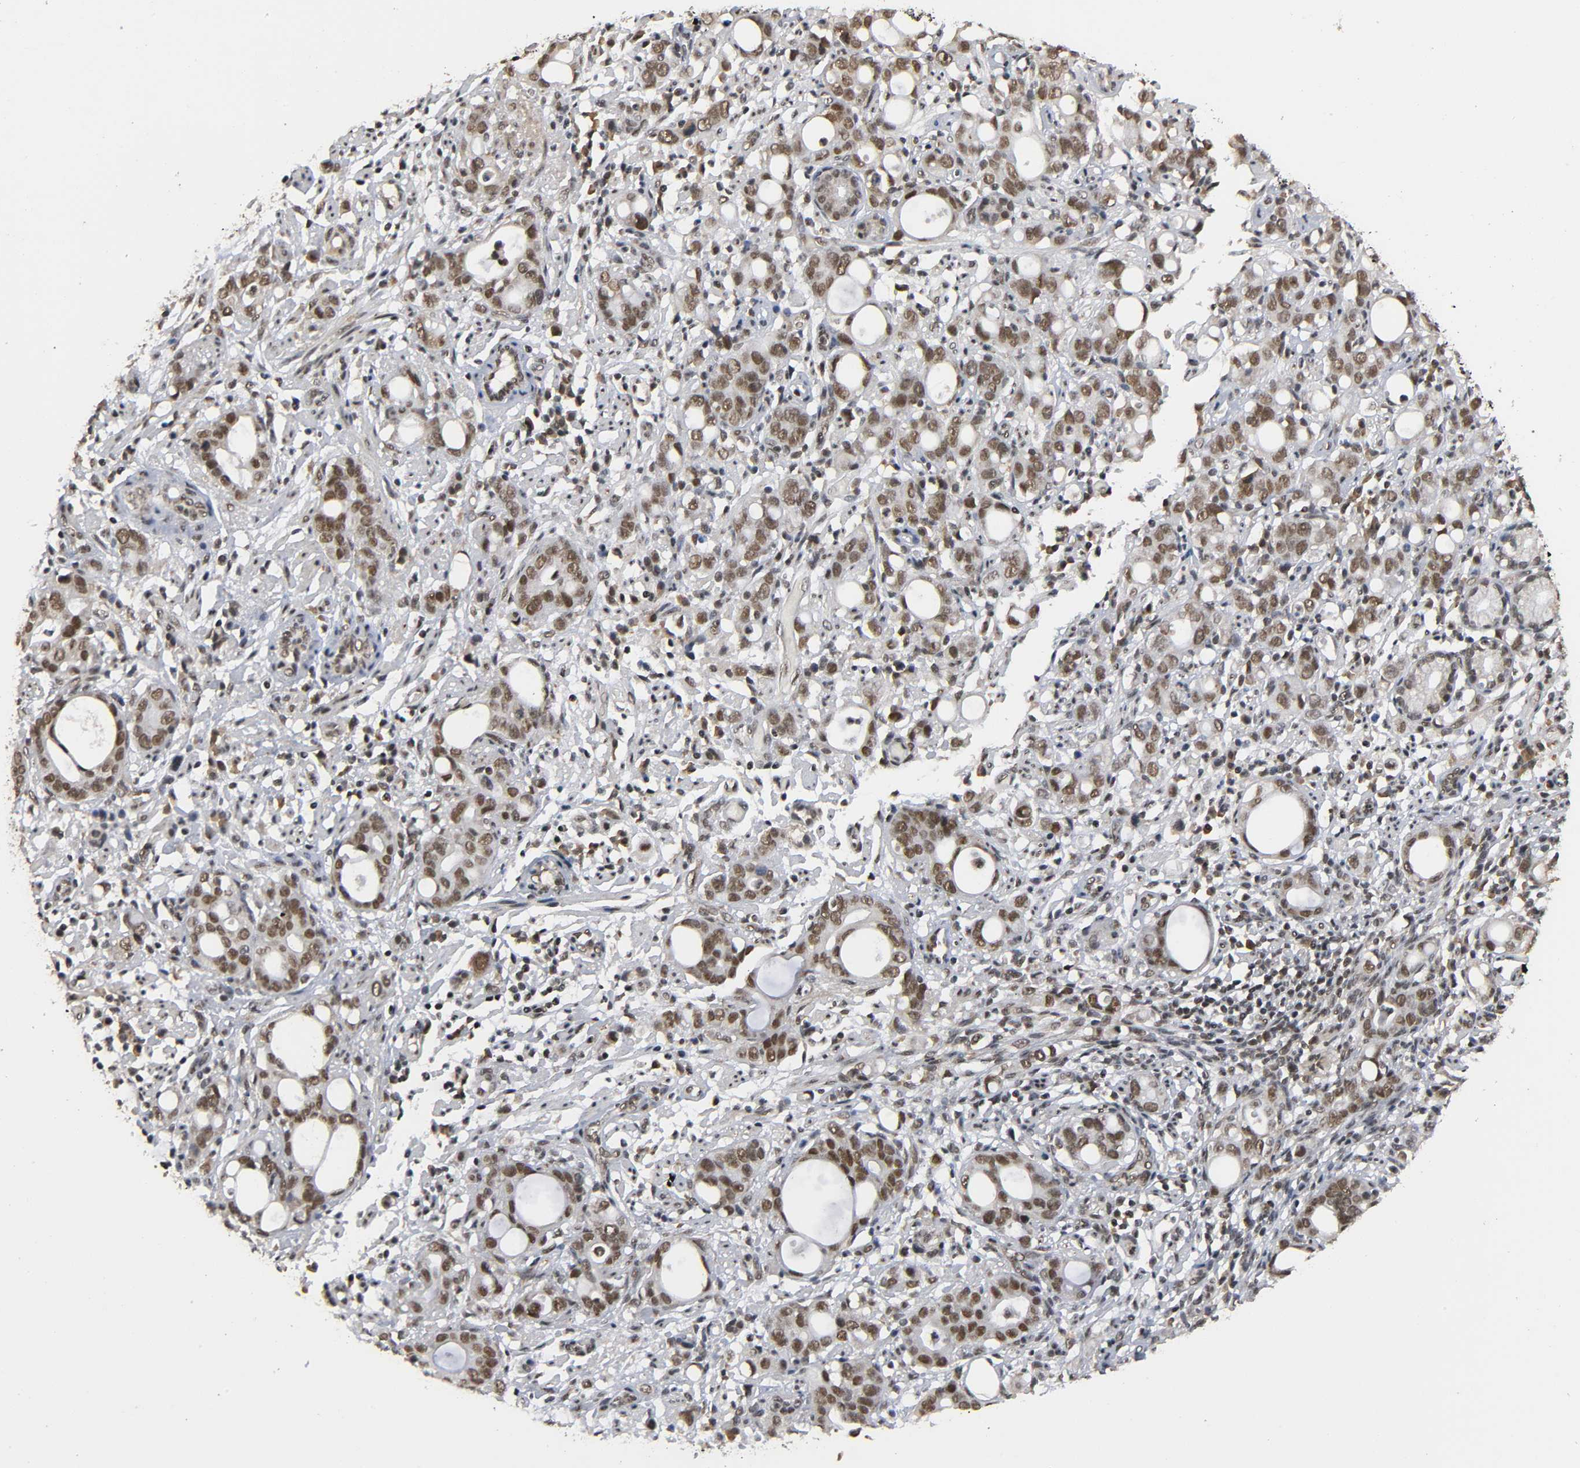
{"staining": {"intensity": "moderate", "quantity": ">75%", "location": "cytoplasmic/membranous,nuclear"}, "tissue": "stomach cancer", "cell_type": "Tumor cells", "image_type": "cancer", "snomed": [{"axis": "morphology", "description": "Adenocarcinoma, NOS"}, {"axis": "topography", "description": "Stomach"}], "caption": "A brown stain highlights moderate cytoplasmic/membranous and nuclear staining of a protein in stomach cancer tumor cells.", "gene": "ZNF384", "patient": {"sex": "female", "age": 75}}